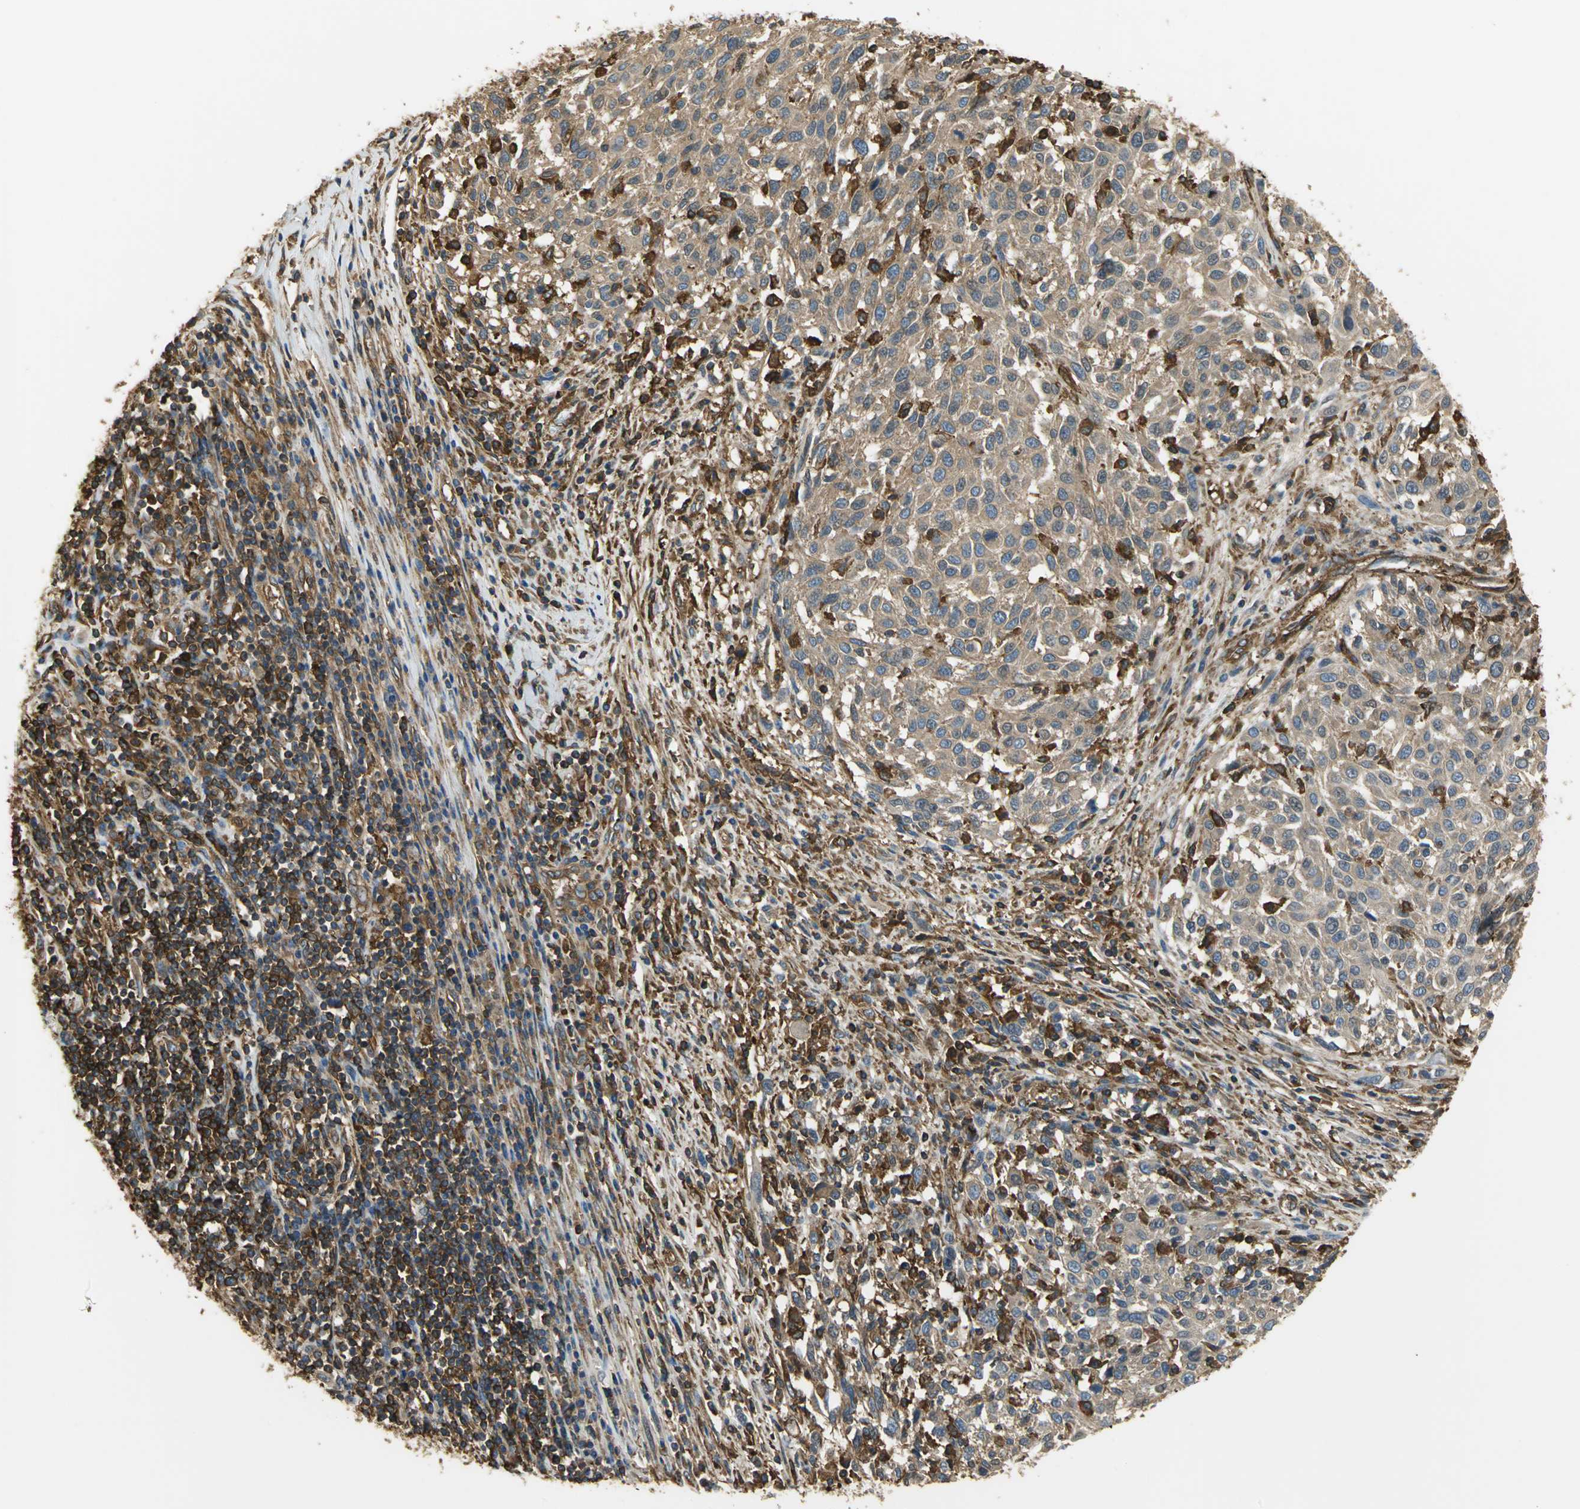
{"staining": {"intensity": "weak", "quantity": ">75%", "location": "cytoplasmic/membranous"}, "tissue": "melanoma", "cell_type": "Tumor cells", "image_type": "cancer", "snomed": [{"axis": "morphology", "description": "Malignant melanoma, Metastatic site"}, {"axis": "topography", "description": "Lymph node"}], "caption": "Malignant melanoma (metastatic site) stained for a protein (brown) reveals weak cytoplasmic/membranous positive staining in about >75% of tumor cells.", "gene": "TLN1", "patient": {"sex": "male", "age": 61}}